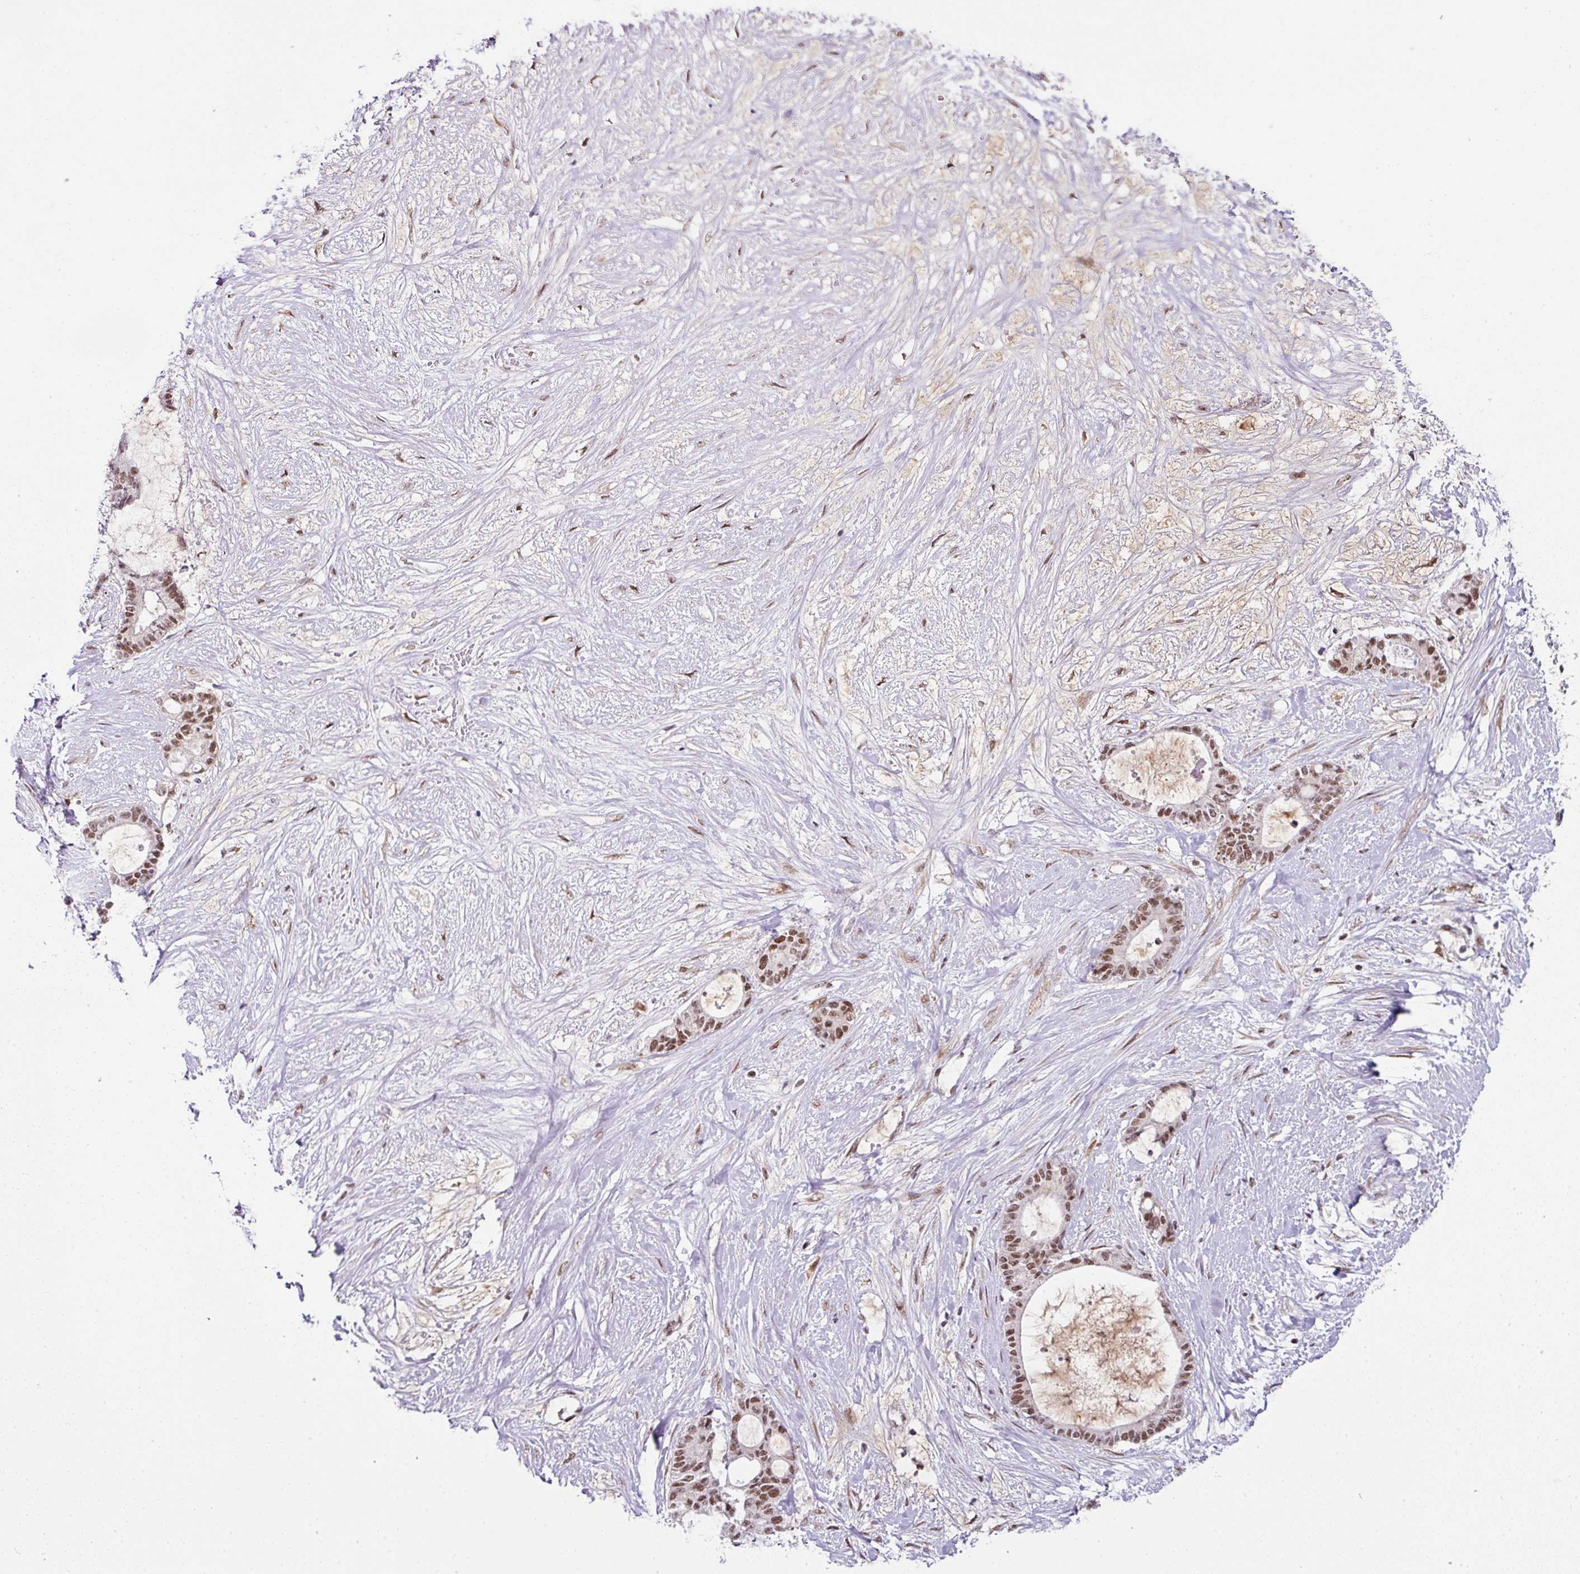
{"staining": {"intensity": "moderate", "quantity": ">75%", "location": "nuclear"}, "tissue": "liver cancer", "cell_type": "Tumor cells", "image_type": "cancer", "snomed": [{"axis": "morphology", "description": "Normal tissue, NOS"}, {"axis": "morphology", "description": "Cholangiocarcinoma"}, {"axis": "topography", "description": "Liver"}, {"axis": "topography", "description": "Peripheral nerve tissue"}], "caption": "Liver cholangiocarcinoma stained with immunohistochemistry (IHC) shows moderate nuclear staining in about >75% of tumor cells.", "gene": "NFYA", "patient": {"sex": "female", "age": 73}}